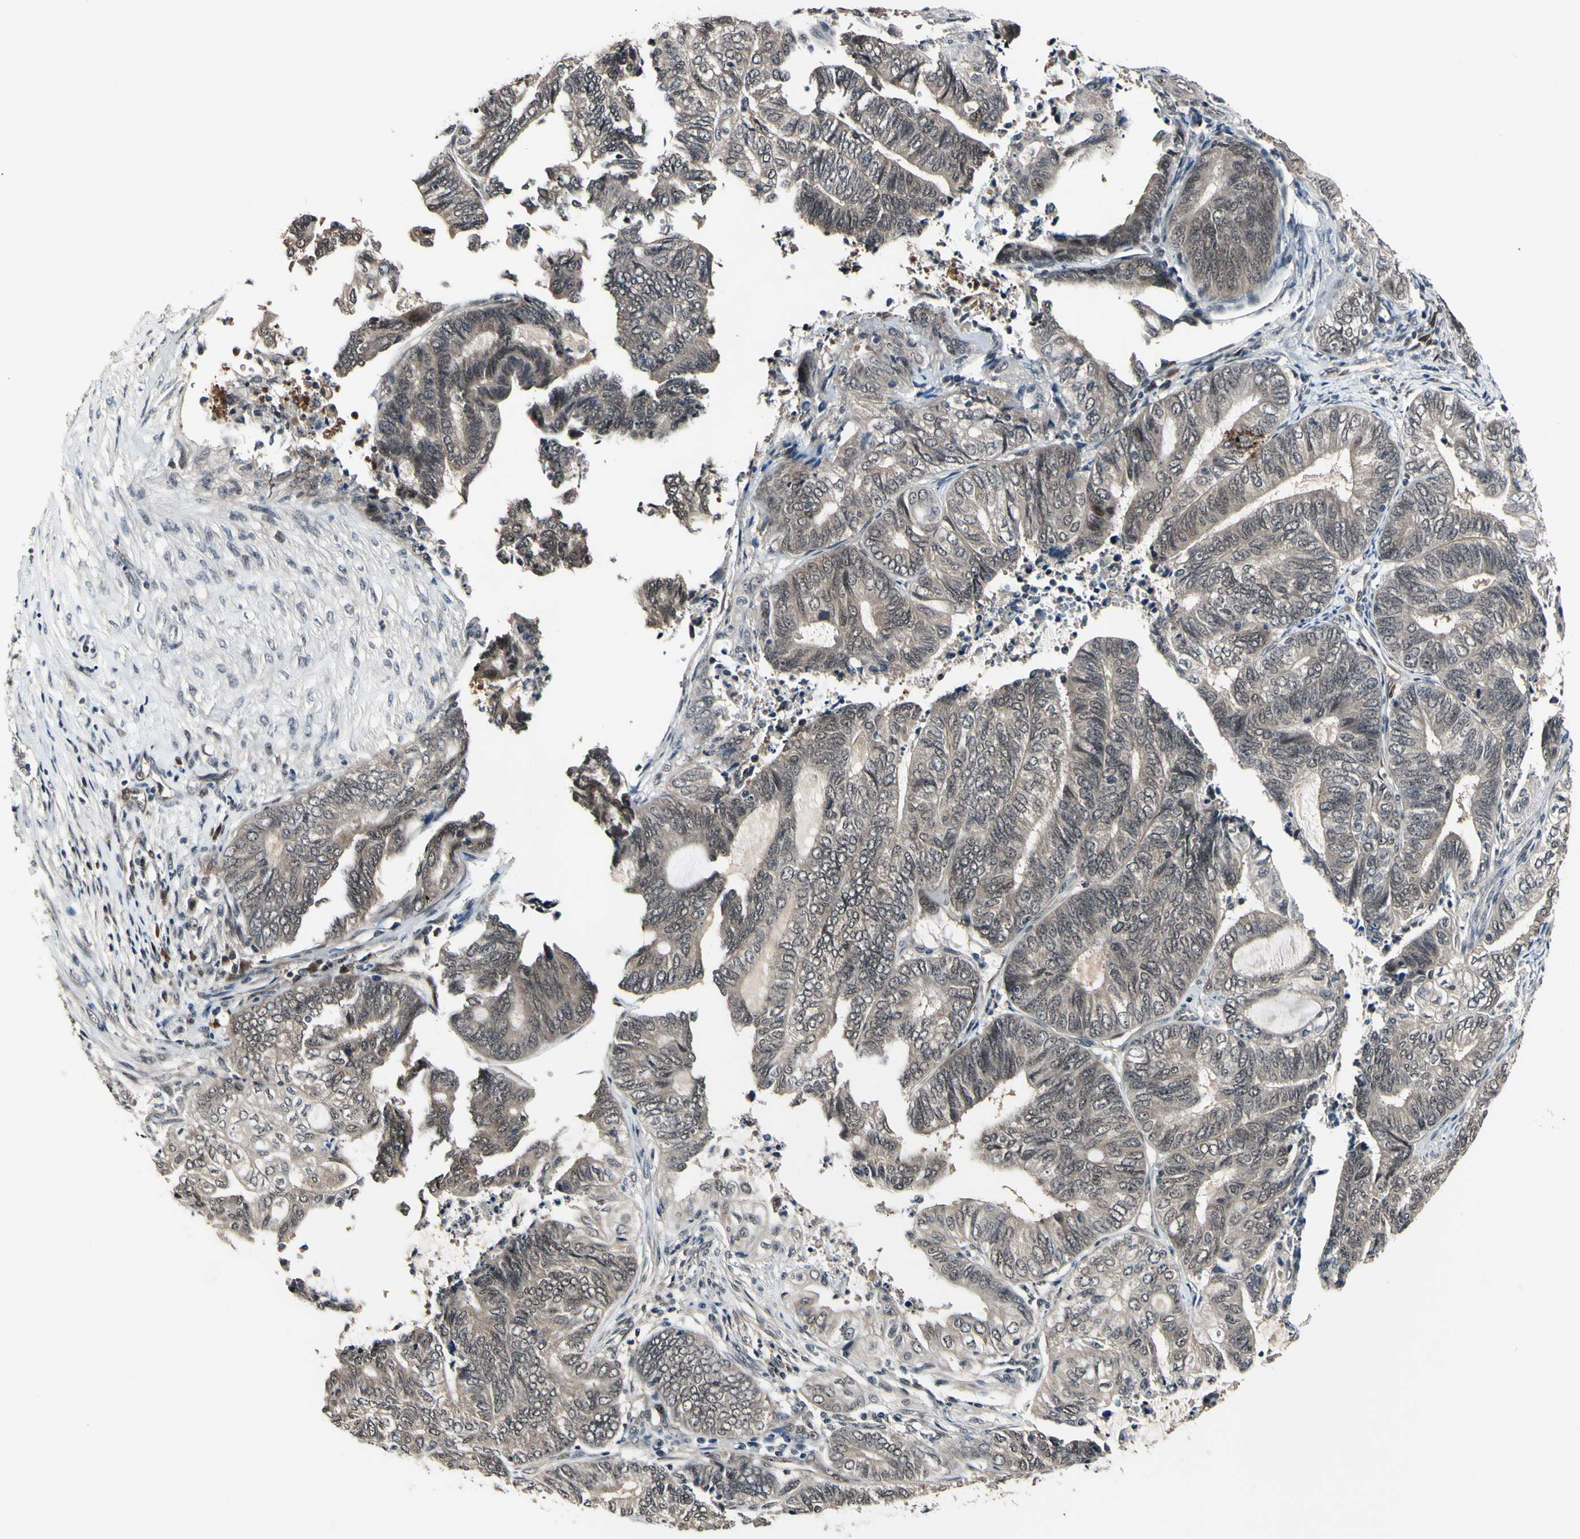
{"staining": {"intensity": "weak", "quantity": ">75%", "location": "cytoplasmic/membranous"}, "tissue": "endometrial cancer", "cell_type": "Tumor cells", "image_type": "cancer", "snomed": [{"axis": "morphology", "description": "Adenocarcinoma, NOS"}, {"axis": "topography", "description": "Uterus"}, {"axis": "topography", "description": "Endometrium"}], "caption": "A histopathology image showing weak cytoplasmic/membranous expression in about >75% of tumor cells in endometrial cancer, as visualized by brown immunohistochemical staining.", "gene": "PSMD10", "patient": {"sex": "female", "age": 70}}